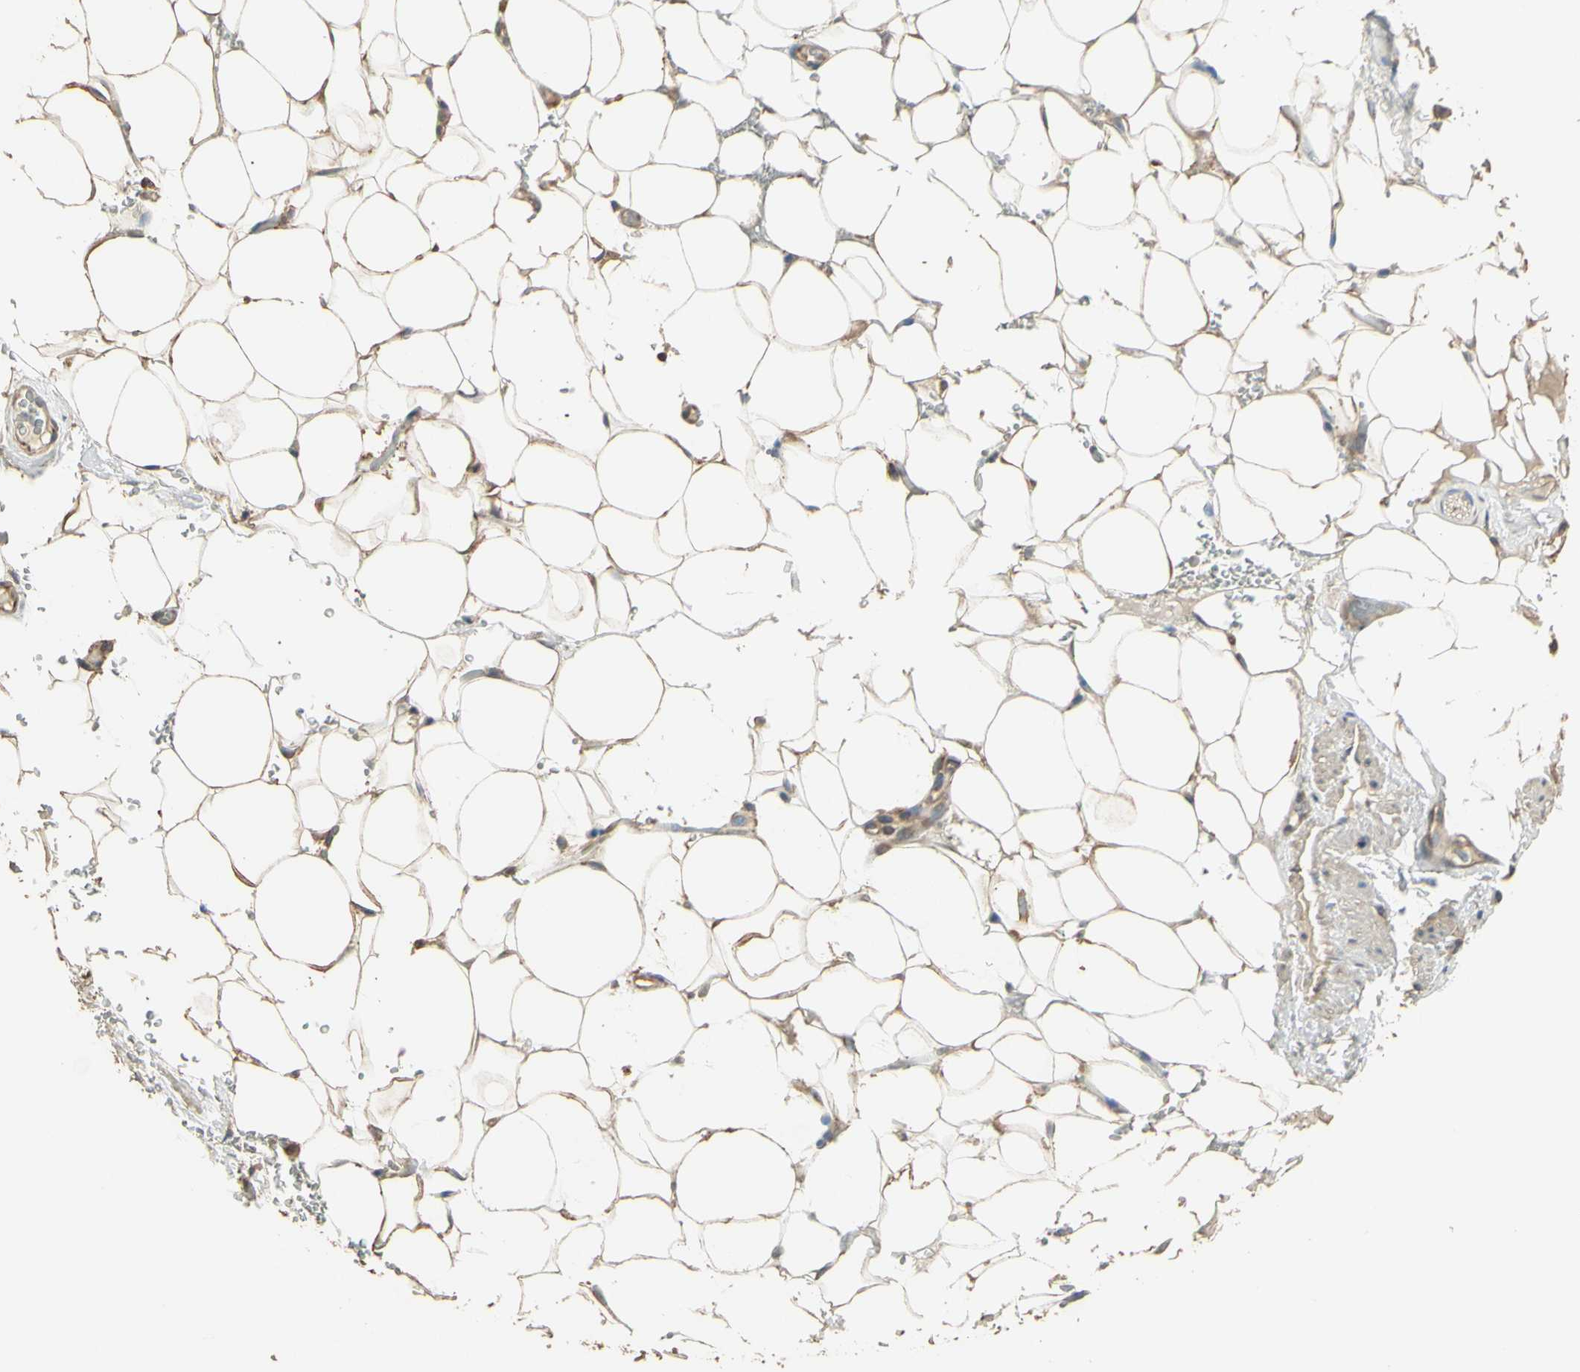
{"staining": {"intensity": "weak", "quantity": ">75%", "location": "cytoplasmic/membranous"}, "tissue": "adipose tissue", "cell_type": "Adipocytes", "image_type": "normal", "snomed": [{"axis": "morphology", "description": "Normal tissue, NOS"}, {"axis": "topography", "description": "Peripheral nerve tissue"}], "caption": "Brown immunohistochemical staining in unremarkable human adipose tissue reveals weak cytoplasmic/membranous positivity in approximately >75% of adipocytes.", "gene": "STX18", "patient": {"sex": "male", "age": 70}}